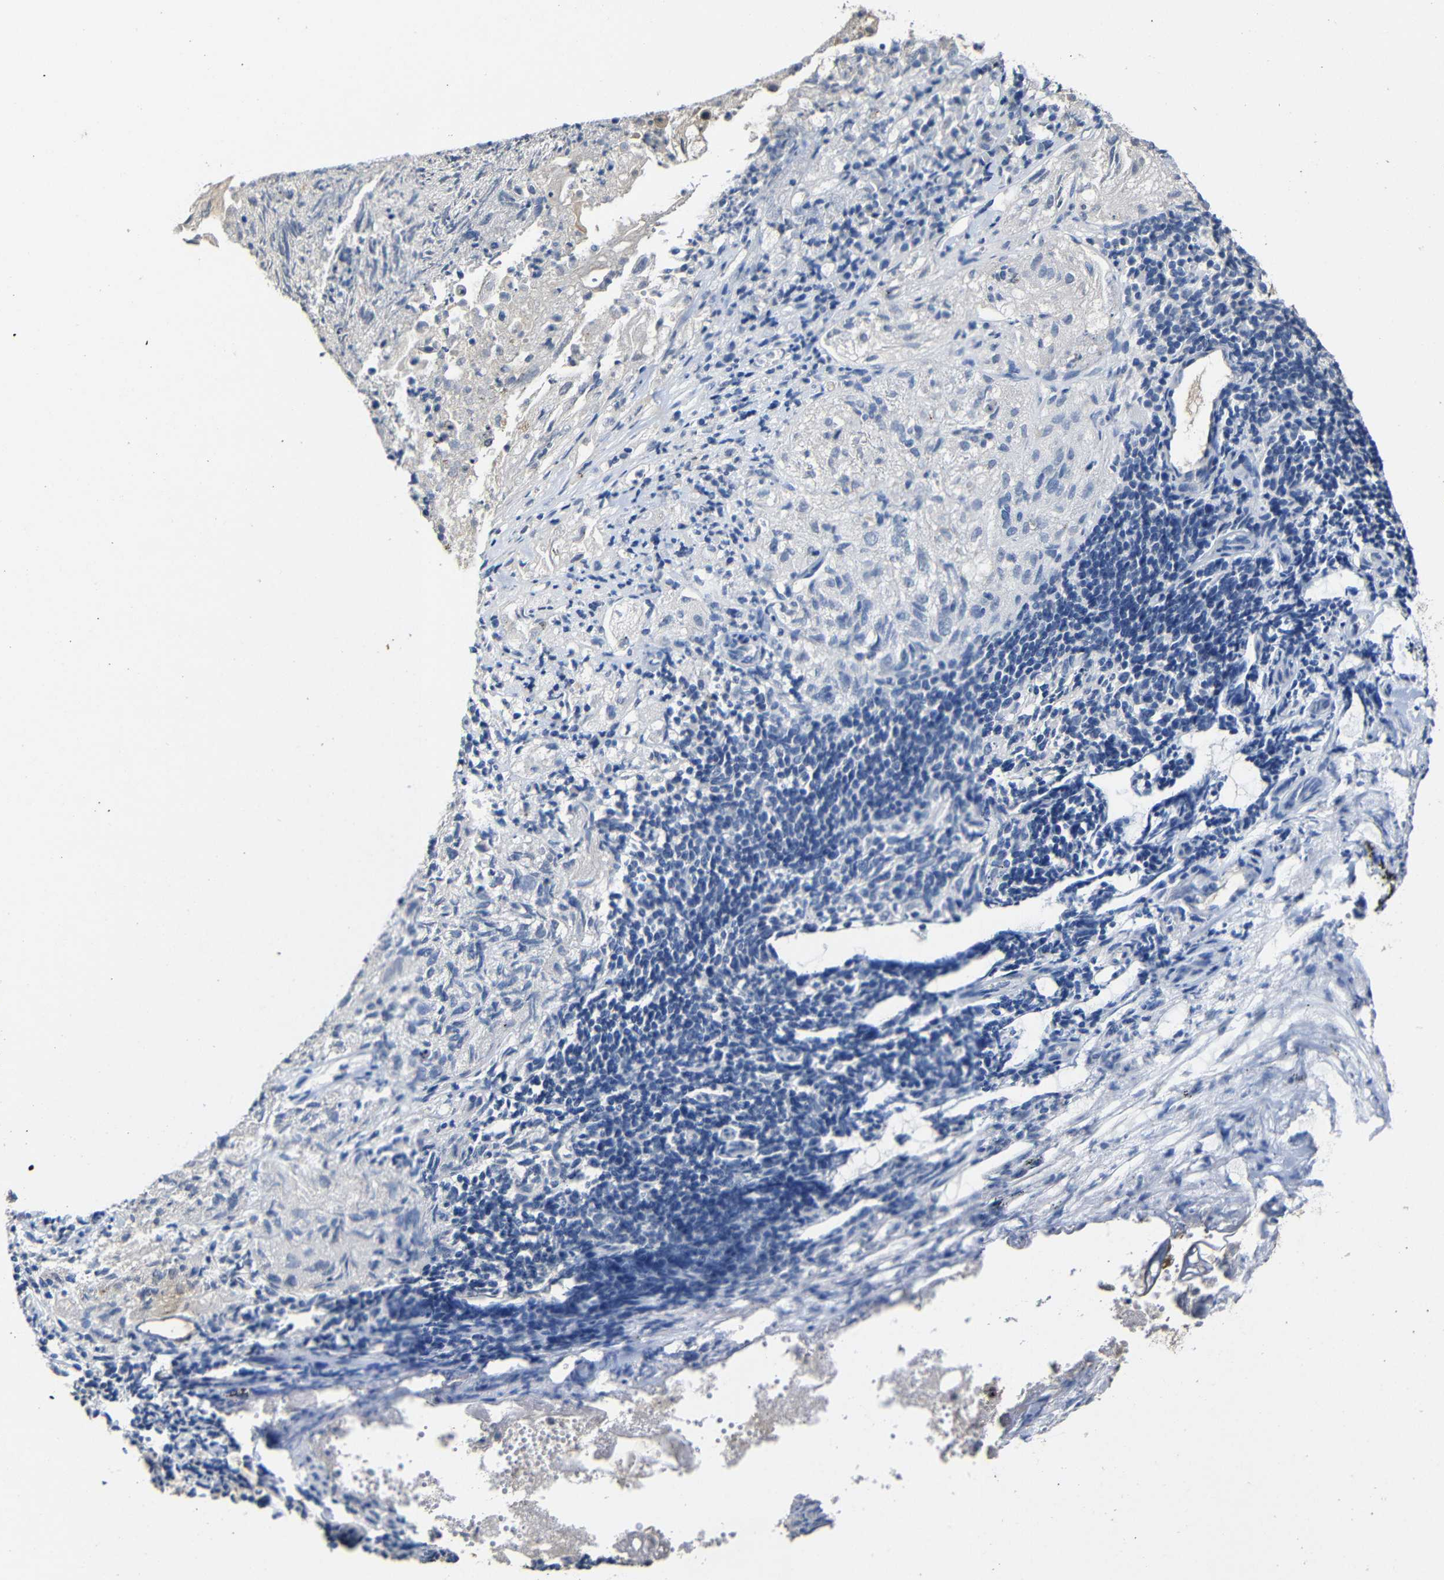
{"staining": {"intensity": "negative", "quantity": "none", "location": "none"}, "tissue": "lung cancer", "cell_type": "Tumor cells", "image_type": "cancer", "snomed": [{"axis": "morphology", "description": "Inflammation, NOS"}, {"axis": "morphology", "description": "Squamous cell carcinoma, NOS"}, {"axis": "topography", "description": "Lymph node"}, {"axis": "topography", "description": "Soft tissue"}, {"axis": "topography", "description": "Lung"}], "caption": "Tumor cells are negative for protein expression in human squamous cell carcinoma (lung). Brightfield microscopy of immunohistochemistry (IHC) stained with DAB (3,3'-diaminobenzidine) (brown) and hematoxylin (blue), captured at high magnification.", "gene": "ATG12", "patient": {"sex": "male", "age": 66}}